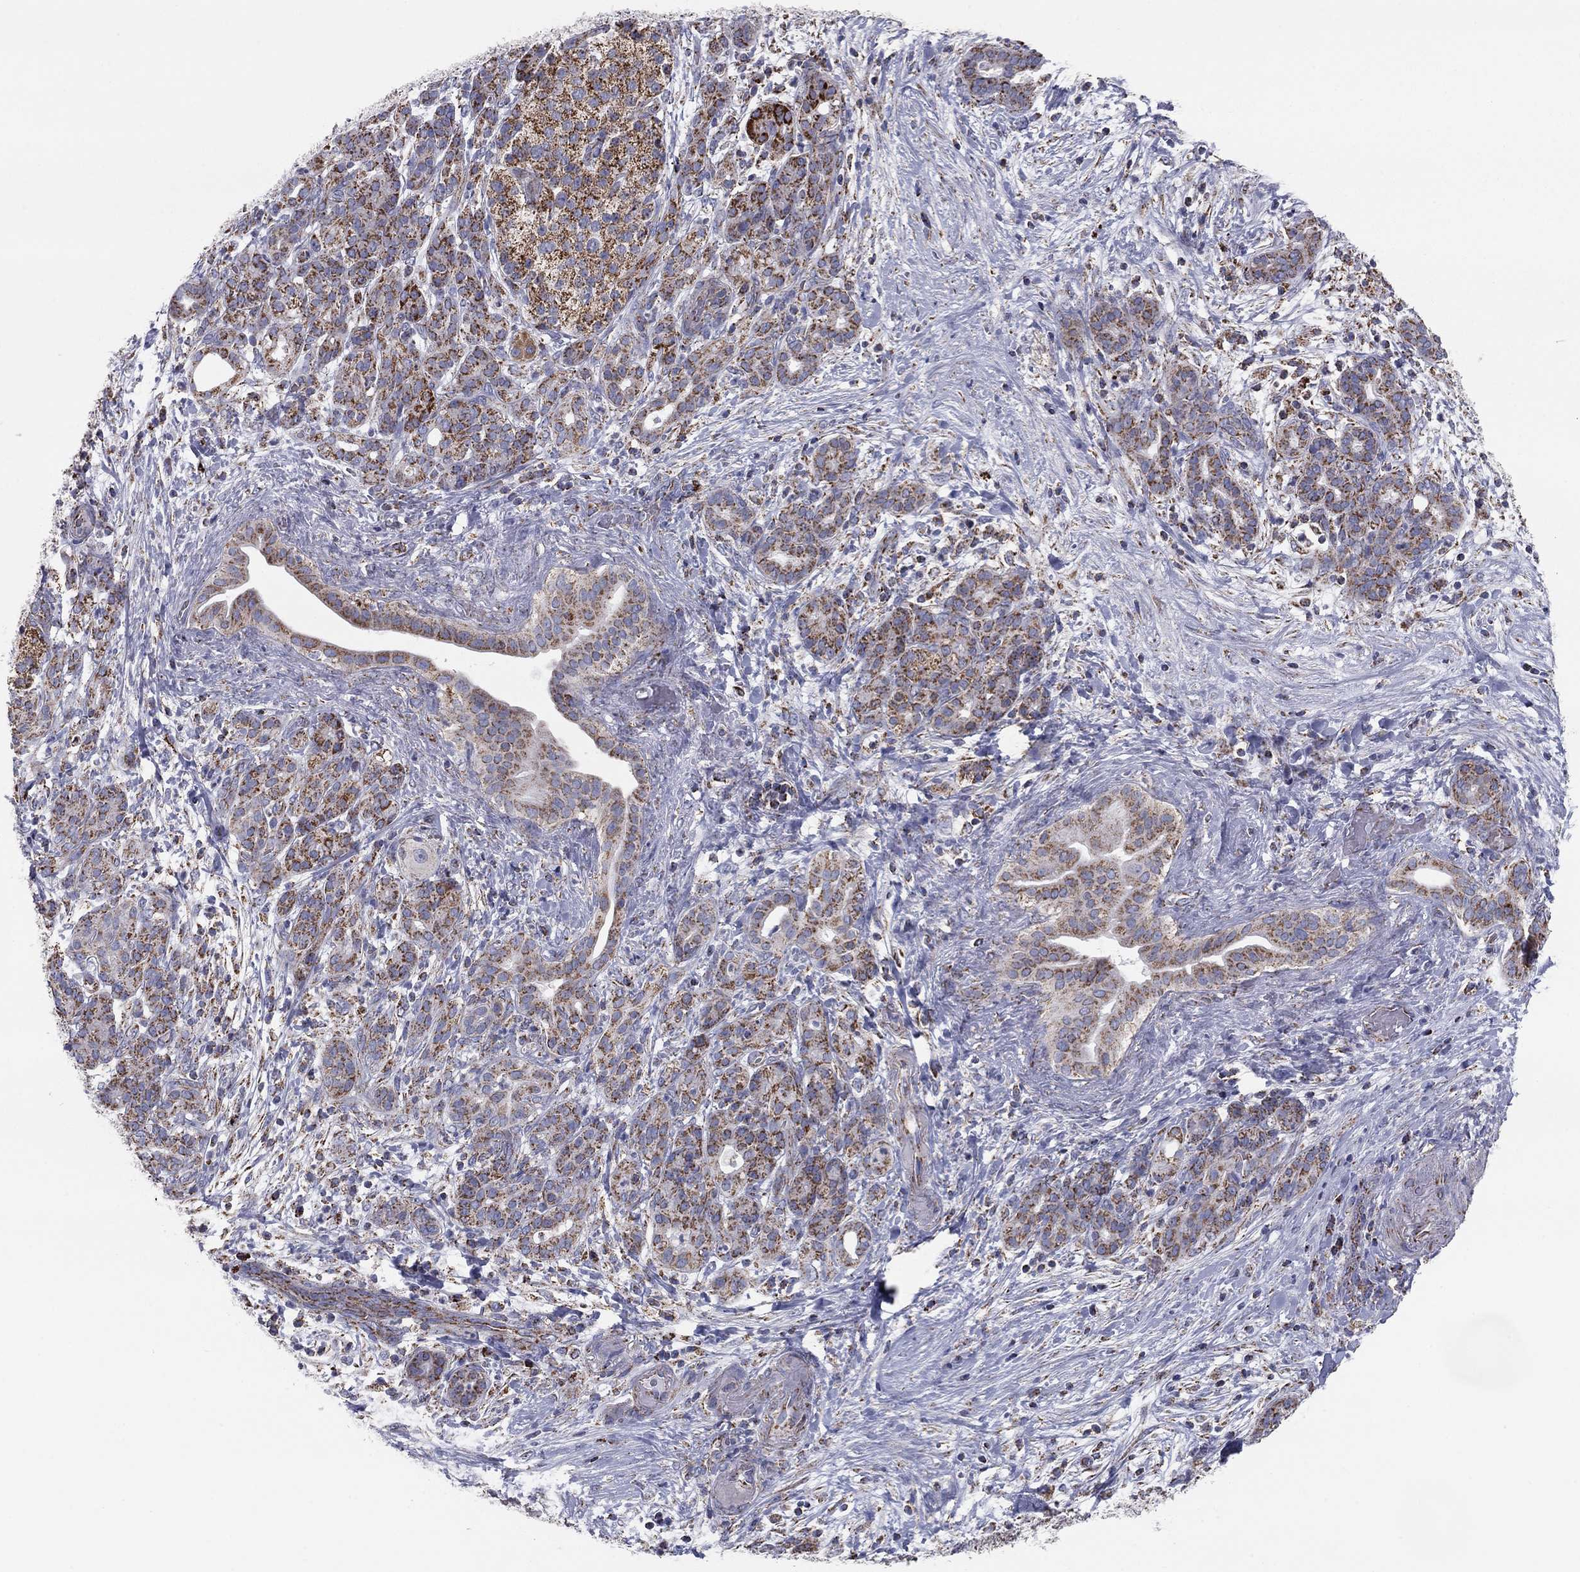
{"staining": {"intensity": "strong", "quantity": "25%-75%", "location": "cytoplasmic/membranous"}, "tissue": "pancreatic cancer", "cell_type": "Tumor cells", "image_type": "cancer", "snomed": [{"axis": "morphology", "description": "Adenocarcinoma, NOS"}, {"axis": "topography", "description": "Pancreas"}], "caption": "This photomicrograph reveals immunohistochemistry staining of adenocarcinoma (pancreatic), with high strong cytoplasmic/membranous expression in about 25%-75% of tumor cells.", "gene": "NDUFV1", "patient": {"sex": "male", "age": 44}}